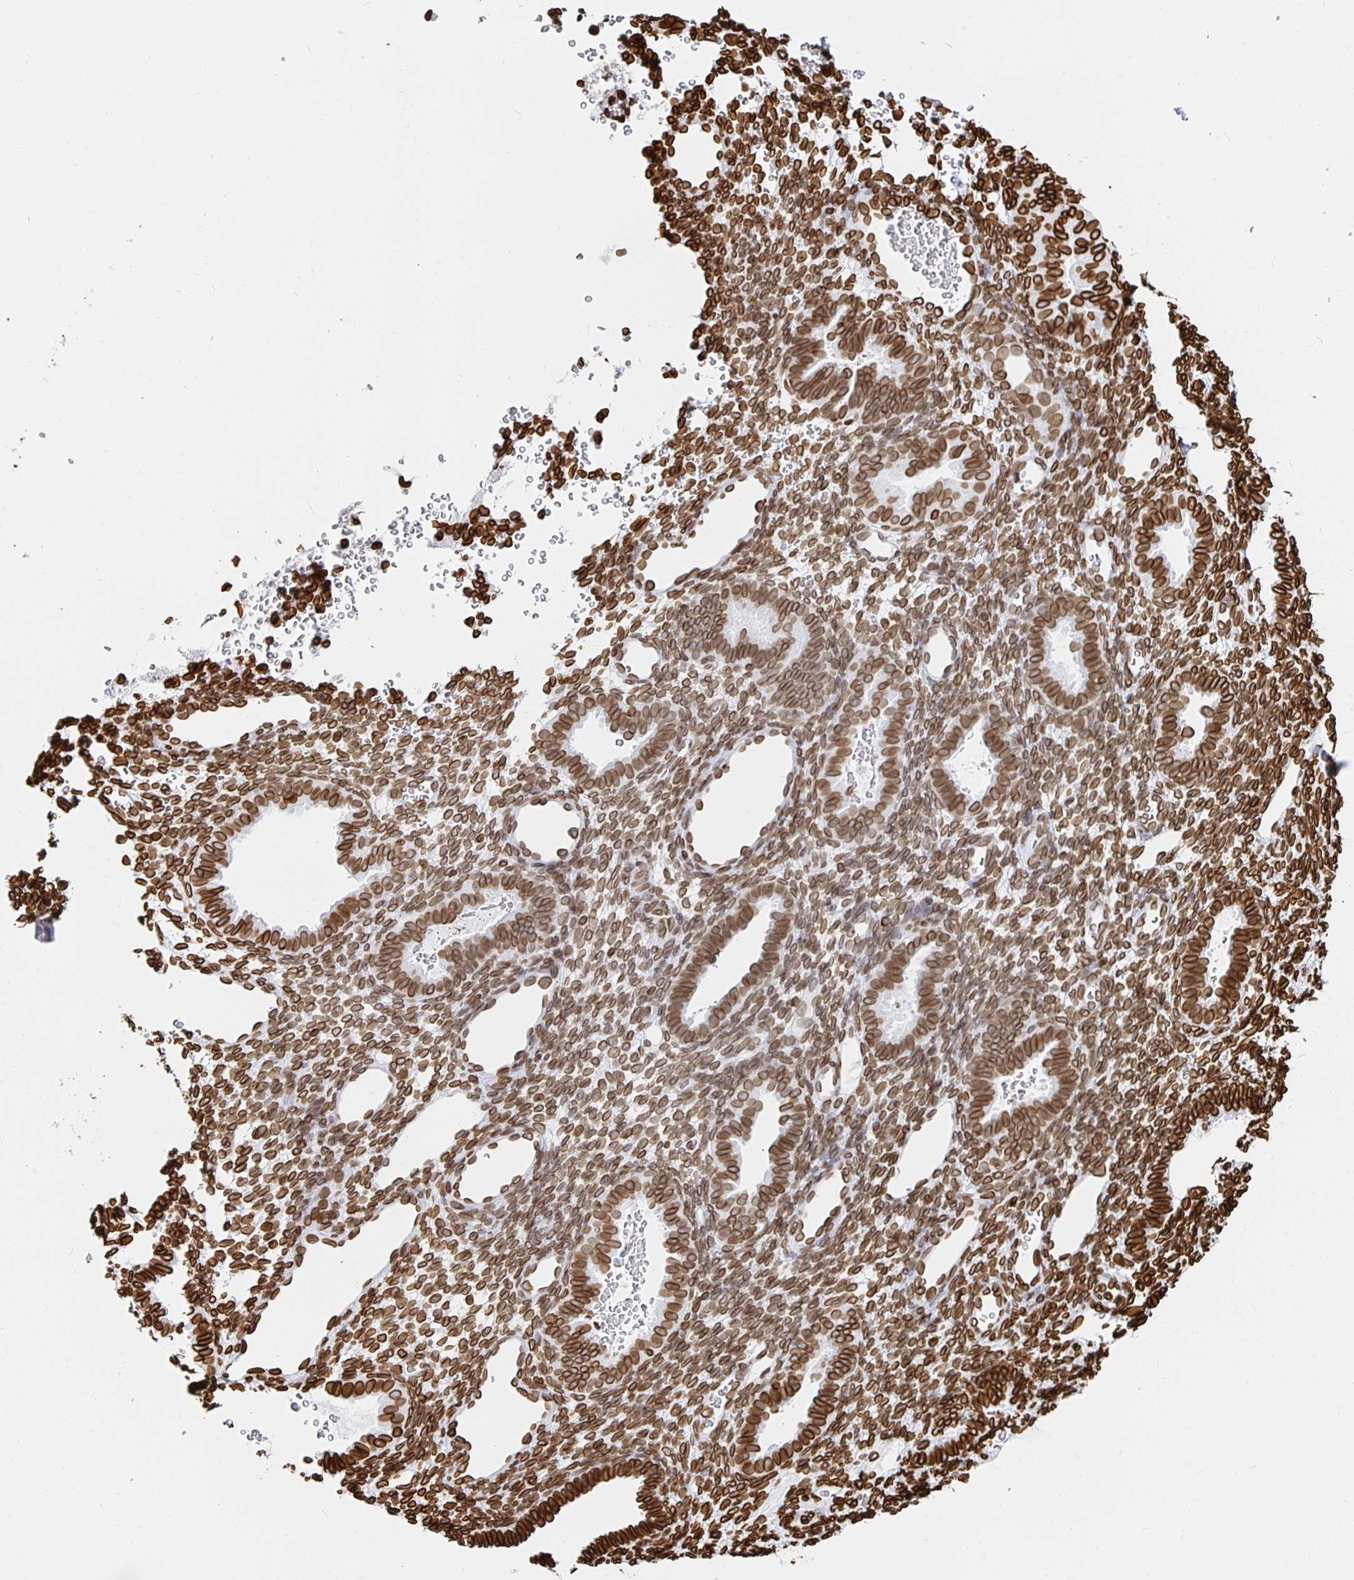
{"staining": {"intensity": "moderate", "quantity": ">75%", "location": "cytoplasmic/membranous,nuclear"}, "tissue": "endometrium", "cell_type": "Cells in endometrial stroma", "image_type": "normal", "snomed": [{"axis": "morphology", "description": "Normal tissue, NOS"}, {"axis": "topography", "description": "Endometrium"}], "caption": "Unremarkable endometrium displays moderate cytoplasmic/membranous,nuclear staining in approximately >75% of cells in endometrial stroma (IHC, brightfield microscopy, high magnification)..", "gene": "LMNB1", "patient": {"sex": "female", "age": 34}}